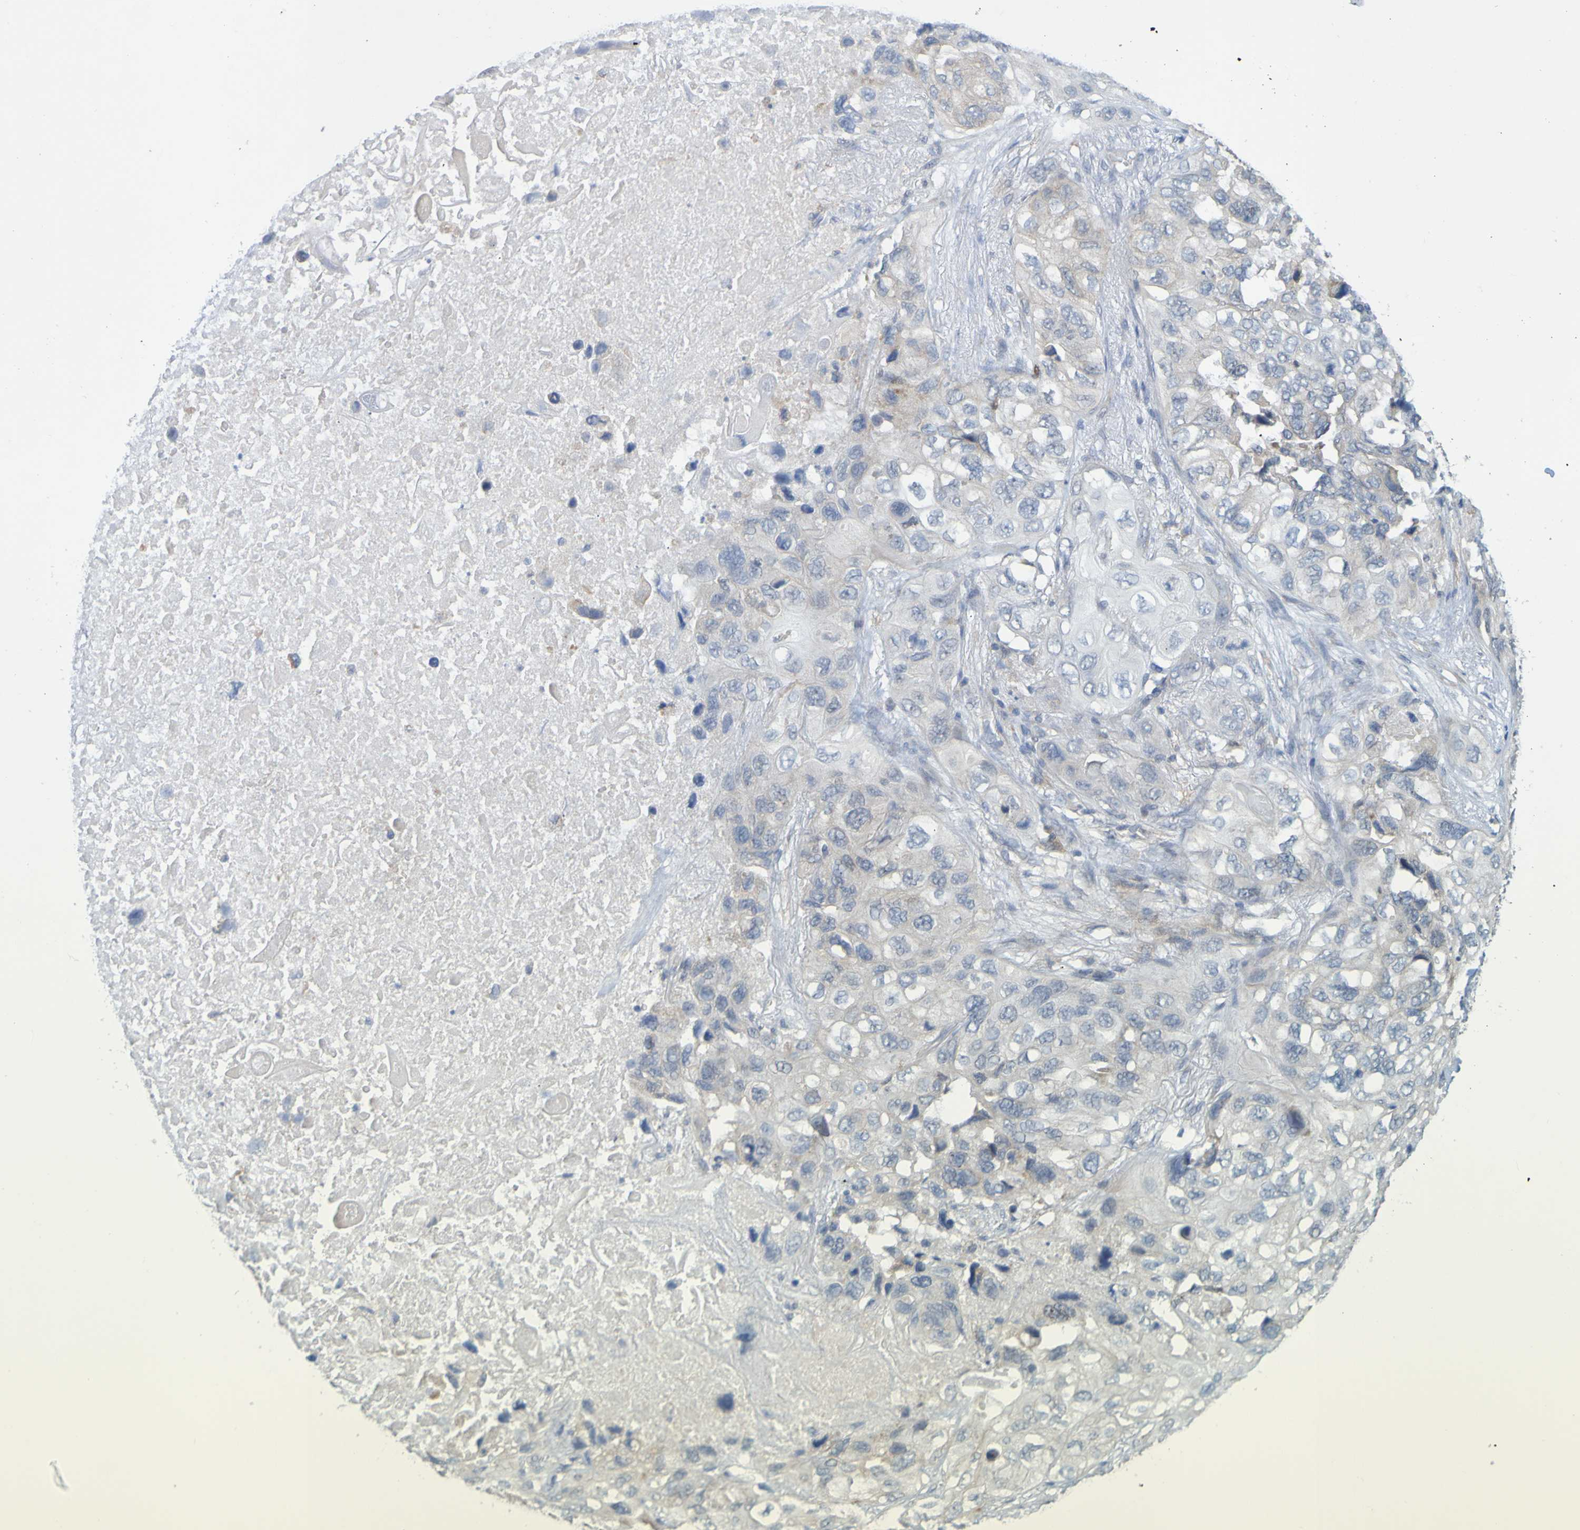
{"staining": {"intensity": "weak", "quantity": "<25%", "location": "cytoplasmic/membranous"}, "tissue": "lung cancer", "cell_type": "Tumor cells", "image_type": "cancer", "snomed": [{"axis": "morphology", "description": "Squamous cell carcinoma, NOS"}, {"axis": "topography", "description": "Lung"}], "caption": "Tumor cells are negative for brown protein staining in lung squamous cell carcinoma.", "gene": "LILRB5", "patient": {"sex": "female", "age": 73}}